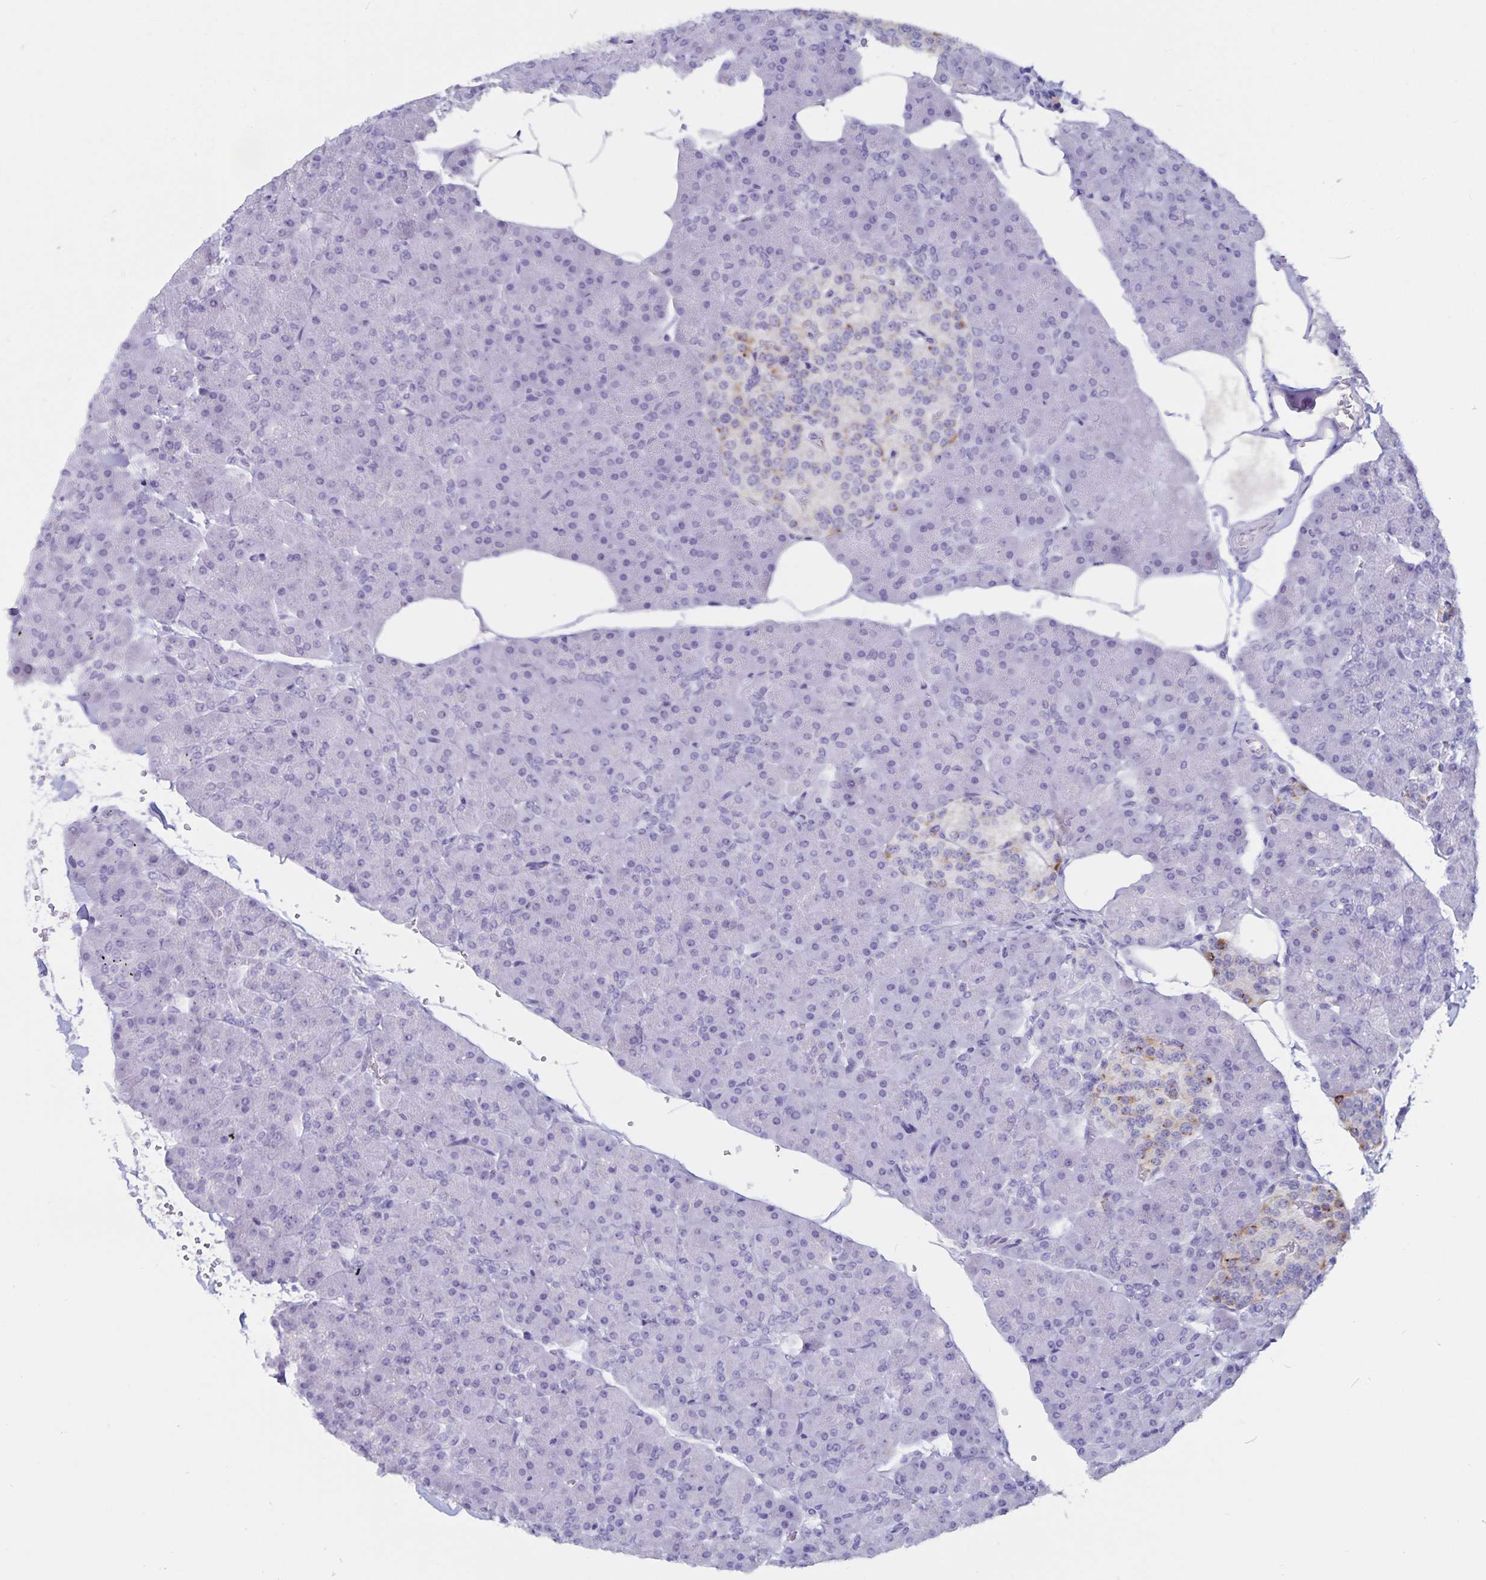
{"staining": {"intensity": "negative", "quantity": "none", "location": "none"}, "tissue": "pancreas", "cell_type": "Exocrine glandular cells", "image_type": "normal", "snomed": [{"axis": "morphology", "description": "Normal tissue, NOS"}, {"axis": "topography", "description": "Pancreas"}], "caption": "Protein analysis of unremarkable pancreas exhibits no significant positivity in exocrine glandular cells.", "gene": "GPR137", "patient": {"sex": "male", "age": 35}}